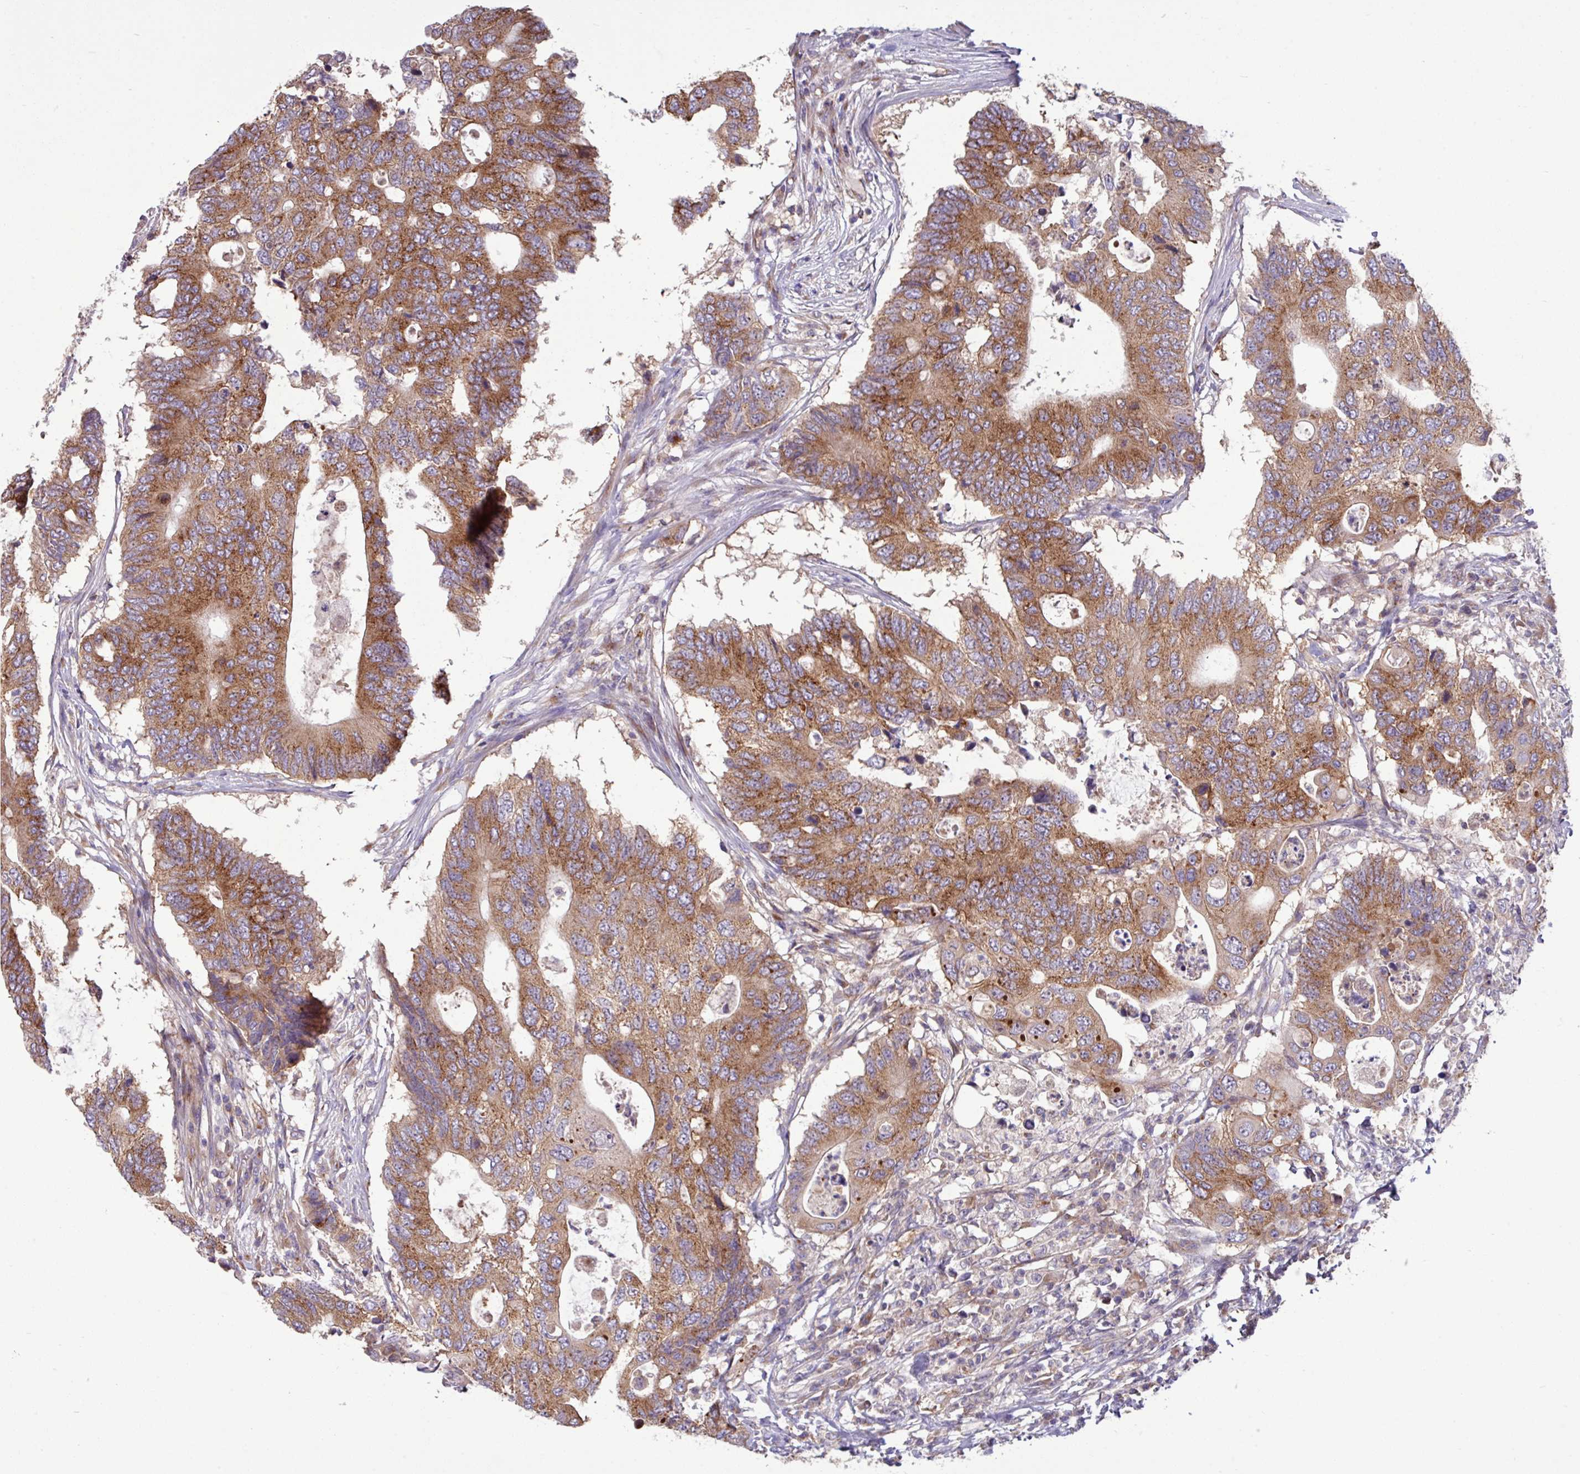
{"staining": {"intensity": "moderate", "quantity": ">75%", "location": "cytoplasmic/membranous"}, "tissue": "colorectal cancer", "cell_type": "Tumor cells", "image_type": "cancer", "snomed": [{"axis": "morphology", "description": "Adenocarcinoma, NOS"}, {"axis": "topography", "description": "Colon"}], "caption": "Colorectal adenocarcinoma stained for a protein demonstrates moderate cytoplasmic/membranous positivity in tumor cells. Immunohistochemistry stains the protein in brown and the nuclei are stained blue.", "gene": "LSM12", "patient": {"sex": "male", "age": 71}}